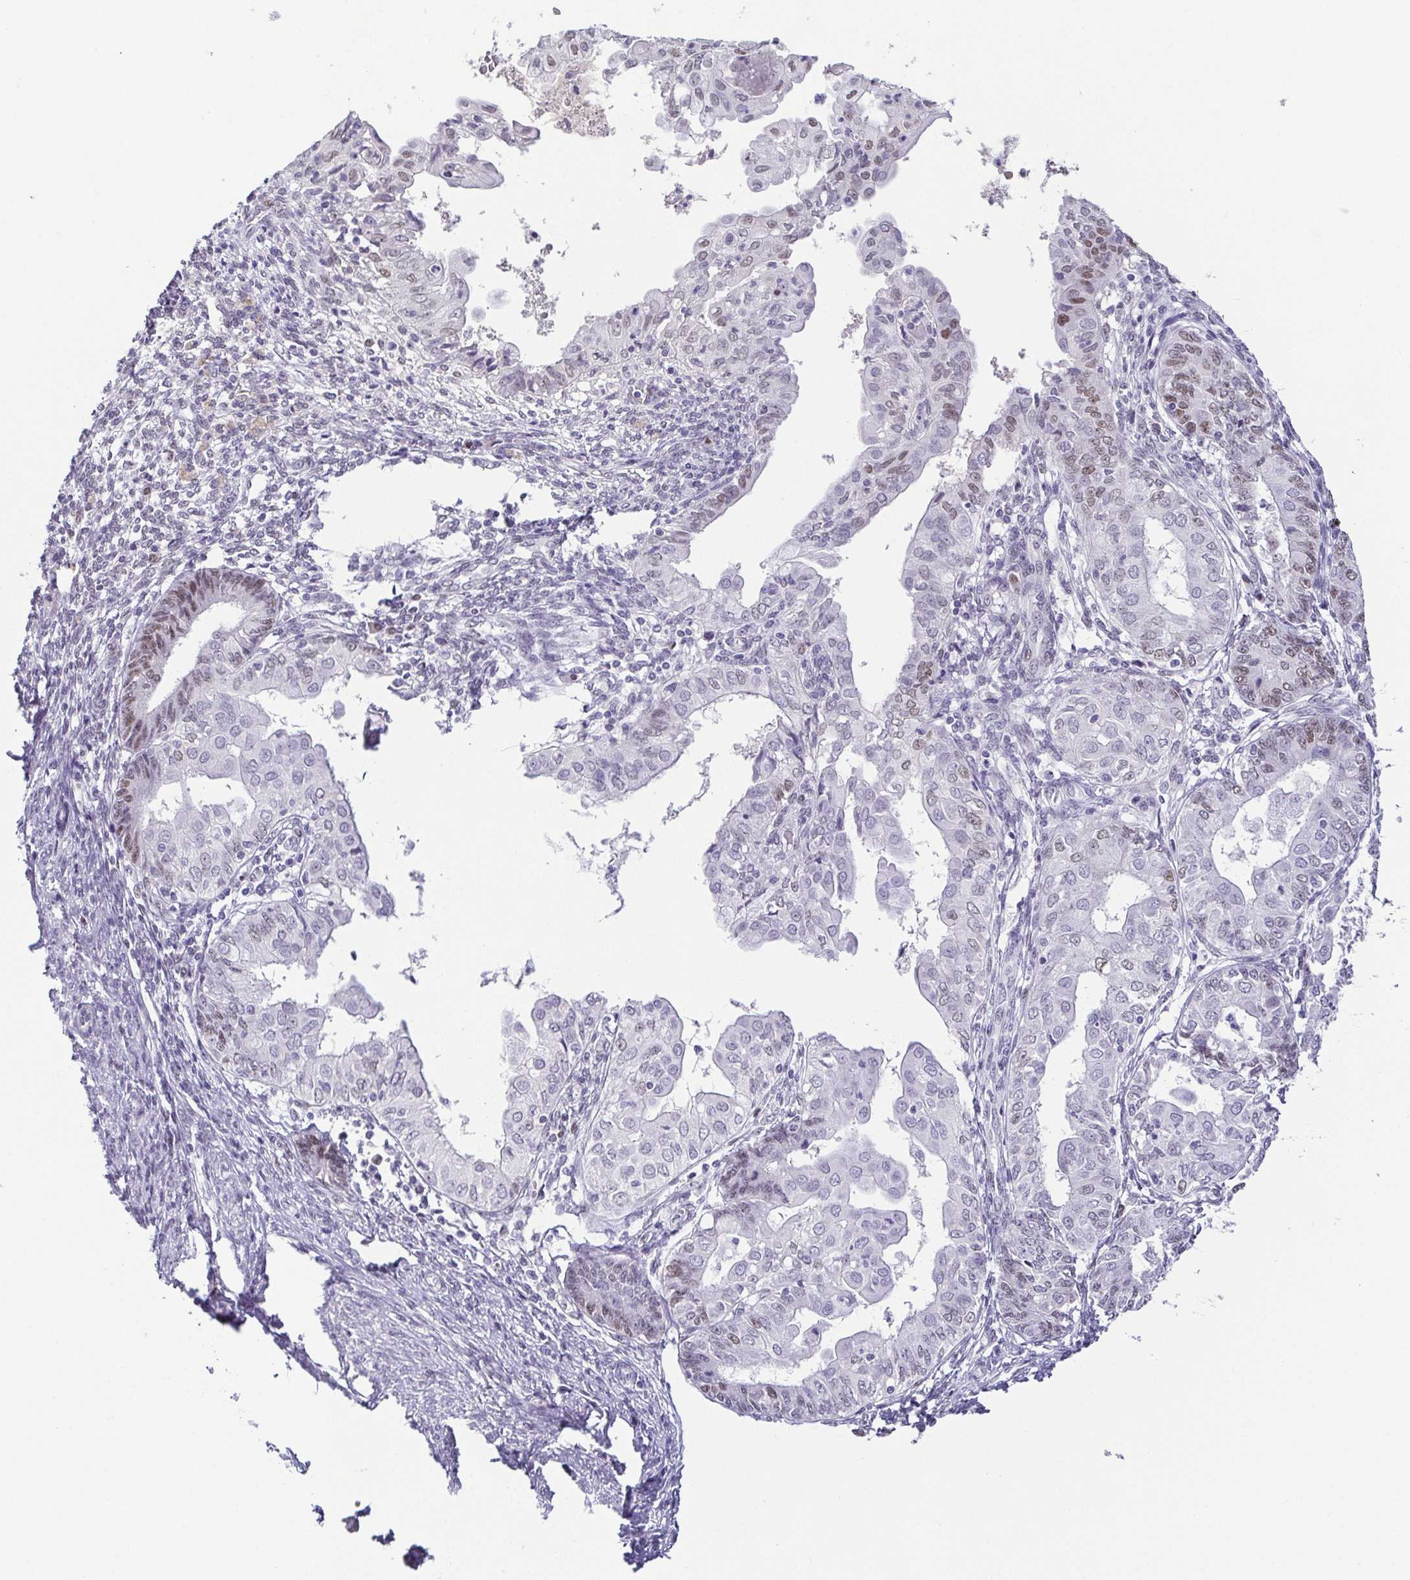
{"staining": {"intensity": "moderate", "quantity": "<25%", "location": "nuclear"}, "tissue": "endometrial cancer", "cell_type": "Tumor cells", "image_type": "cancer", "snomed": [{"axis": "morphology", "description": "Adenocarcinoma, NOS"}, {"axis": "topography", "description": "Endometrium"}], "caption": "Endometrial adenocarcinoma stained with a brown dye demonstrates moderate nuclear positive positivity in approximately <25% of tumor cells.", "gene": "TCF3", "patient": {"sex": "female", "age": 68}}